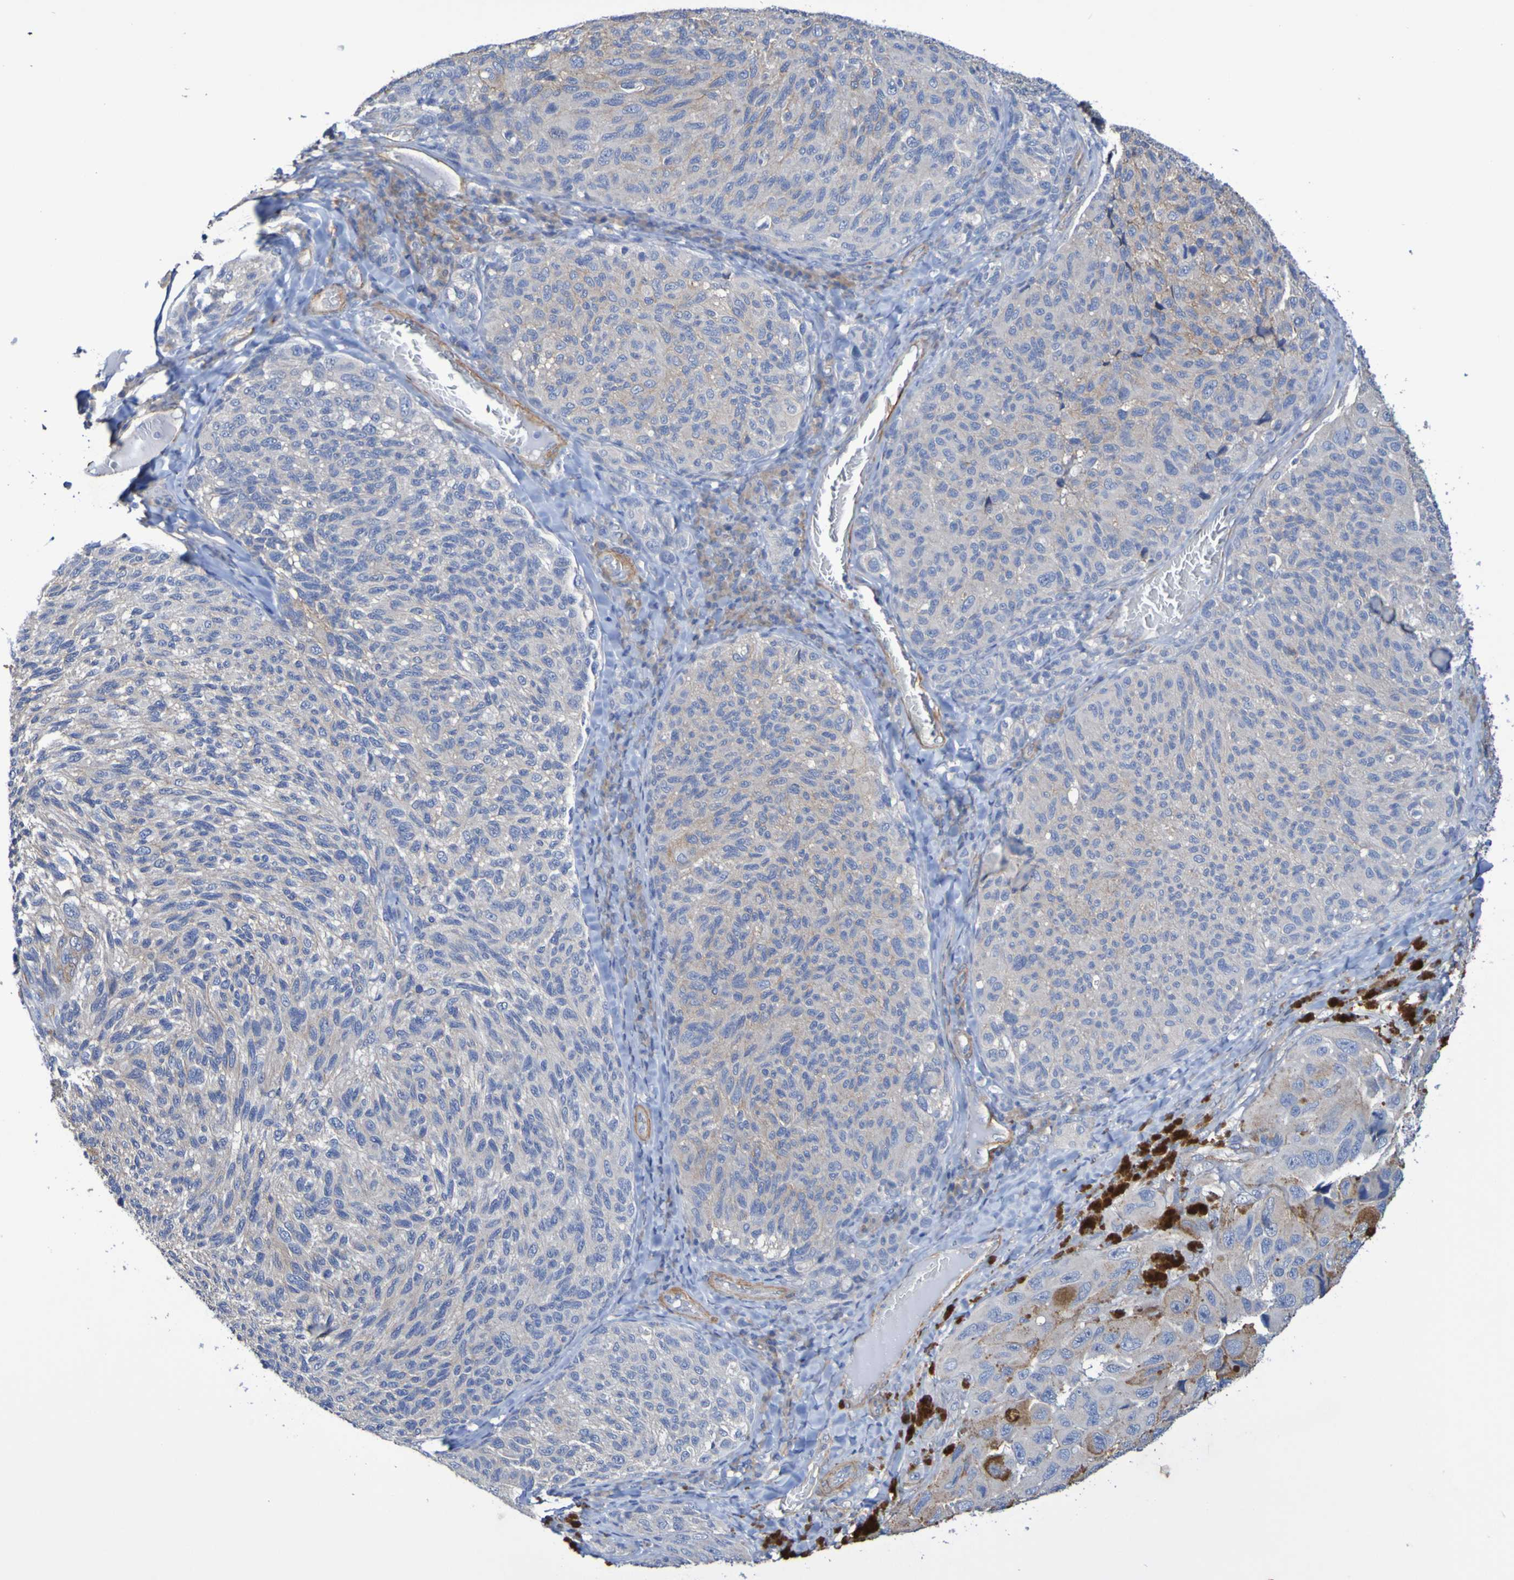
{"staining": {"intensity": "moderate", "quantity": "<25%", "location": "cytoplasmic/membranous"}, "tissue": "melanoma", "cell_type": "Tumor cells", "image_type": "cancer", "snomed": [{"axis": "morphology", "description": "Malignant melanoma, NOS"}, {"axis": "topography", "description": "Skin"}], "caption": "Human melanoma stained with a brown dye exhibits moderate cytoplasmic/membranous positive expression in approximately <25% of tumor cells.", "gene": "SRPRB", "patient": {"sex": "female", "age": 73}}